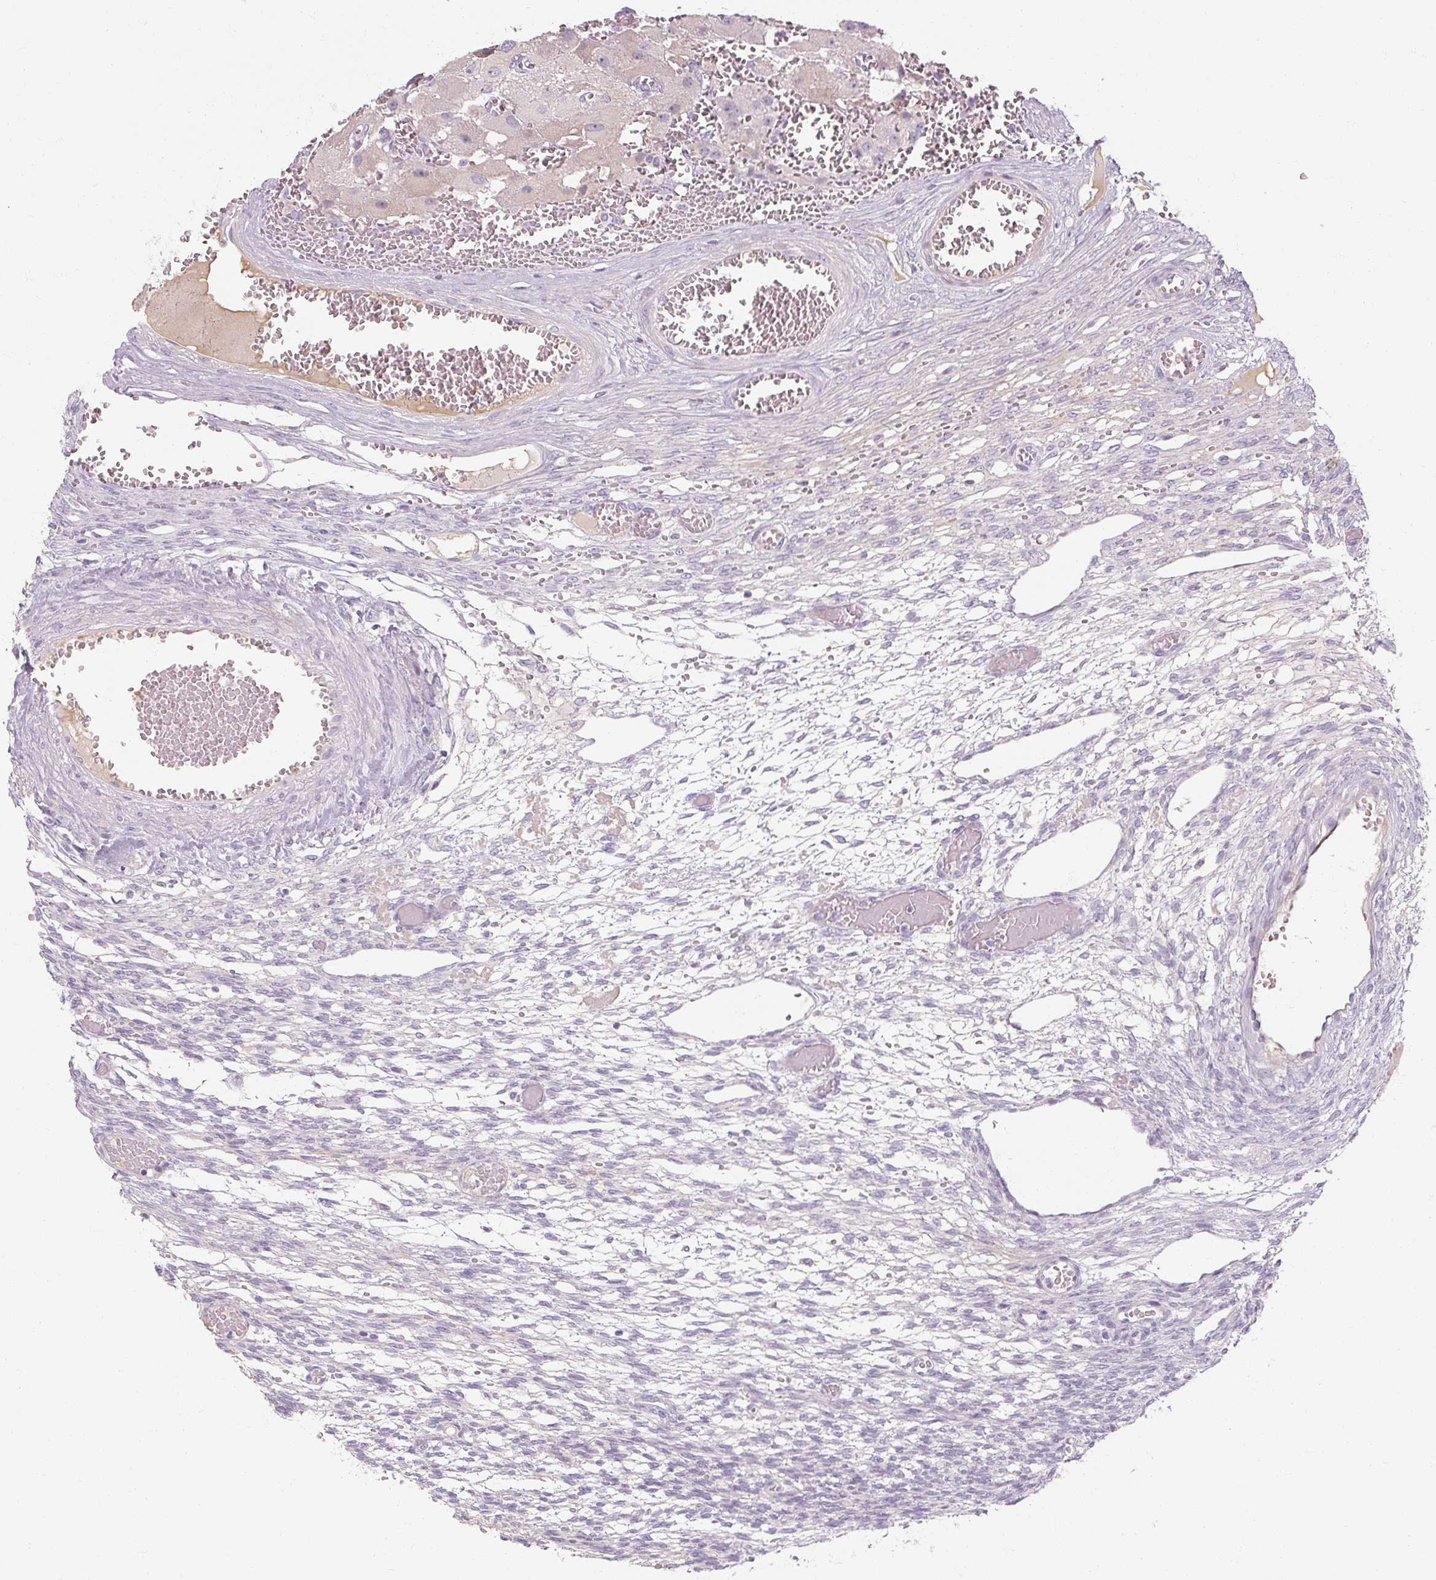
{"staining": {"intensity": "negative", "quantity": "none", "location": "none"}, "tissue": "ovary", "cell_type": "Follicle cells", "image_type": "normal", "snomed": [{"axis": "morphology", "description": "Normal tissue, NOS"}, {"axis": "topography", "description": "Ovary"}], "caption": "Human ovary stained for a protein using IHC shows no staining in follicle cells.", "gene": "NFE2L3", "patient": {"sex": "female", "age": 67}}